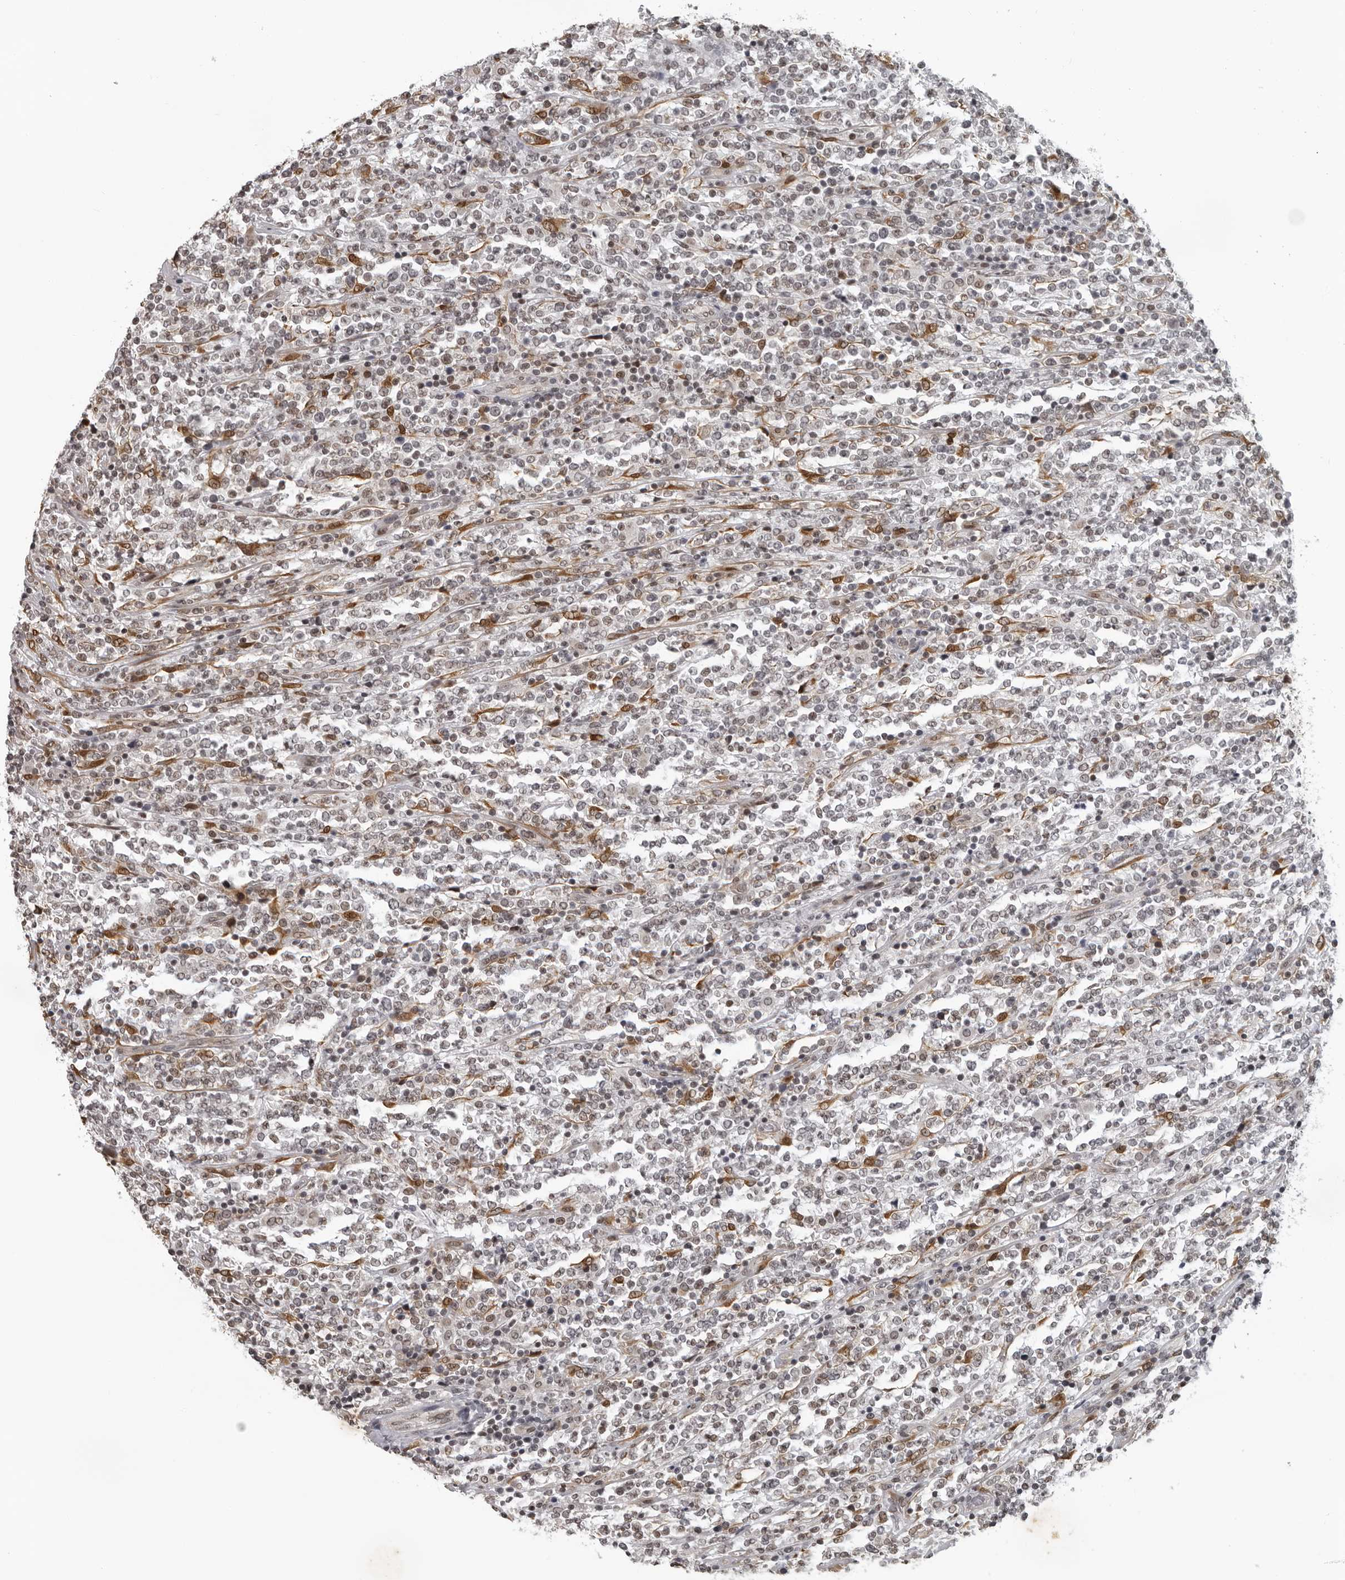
{"staining": {"intensity": "weak", "quantity": "<25%", "location": "nuclear"}, "tissue": "lymphoma", "cell_type": "Tumor cells", "image_type": "cancer", "snomed": [{"axis": "morphology", "description": "Malignant lymphoma, non-Hodgkin's type, High grade"}, {"axis": "topography", "description": "Soft tissue"}], "caption": "Human lymphoma stained for a protein using immunohistochemistry displays no expression in tumor cells.", "gene": "MAF", "patient": {"sex": "male", "age": 18}}